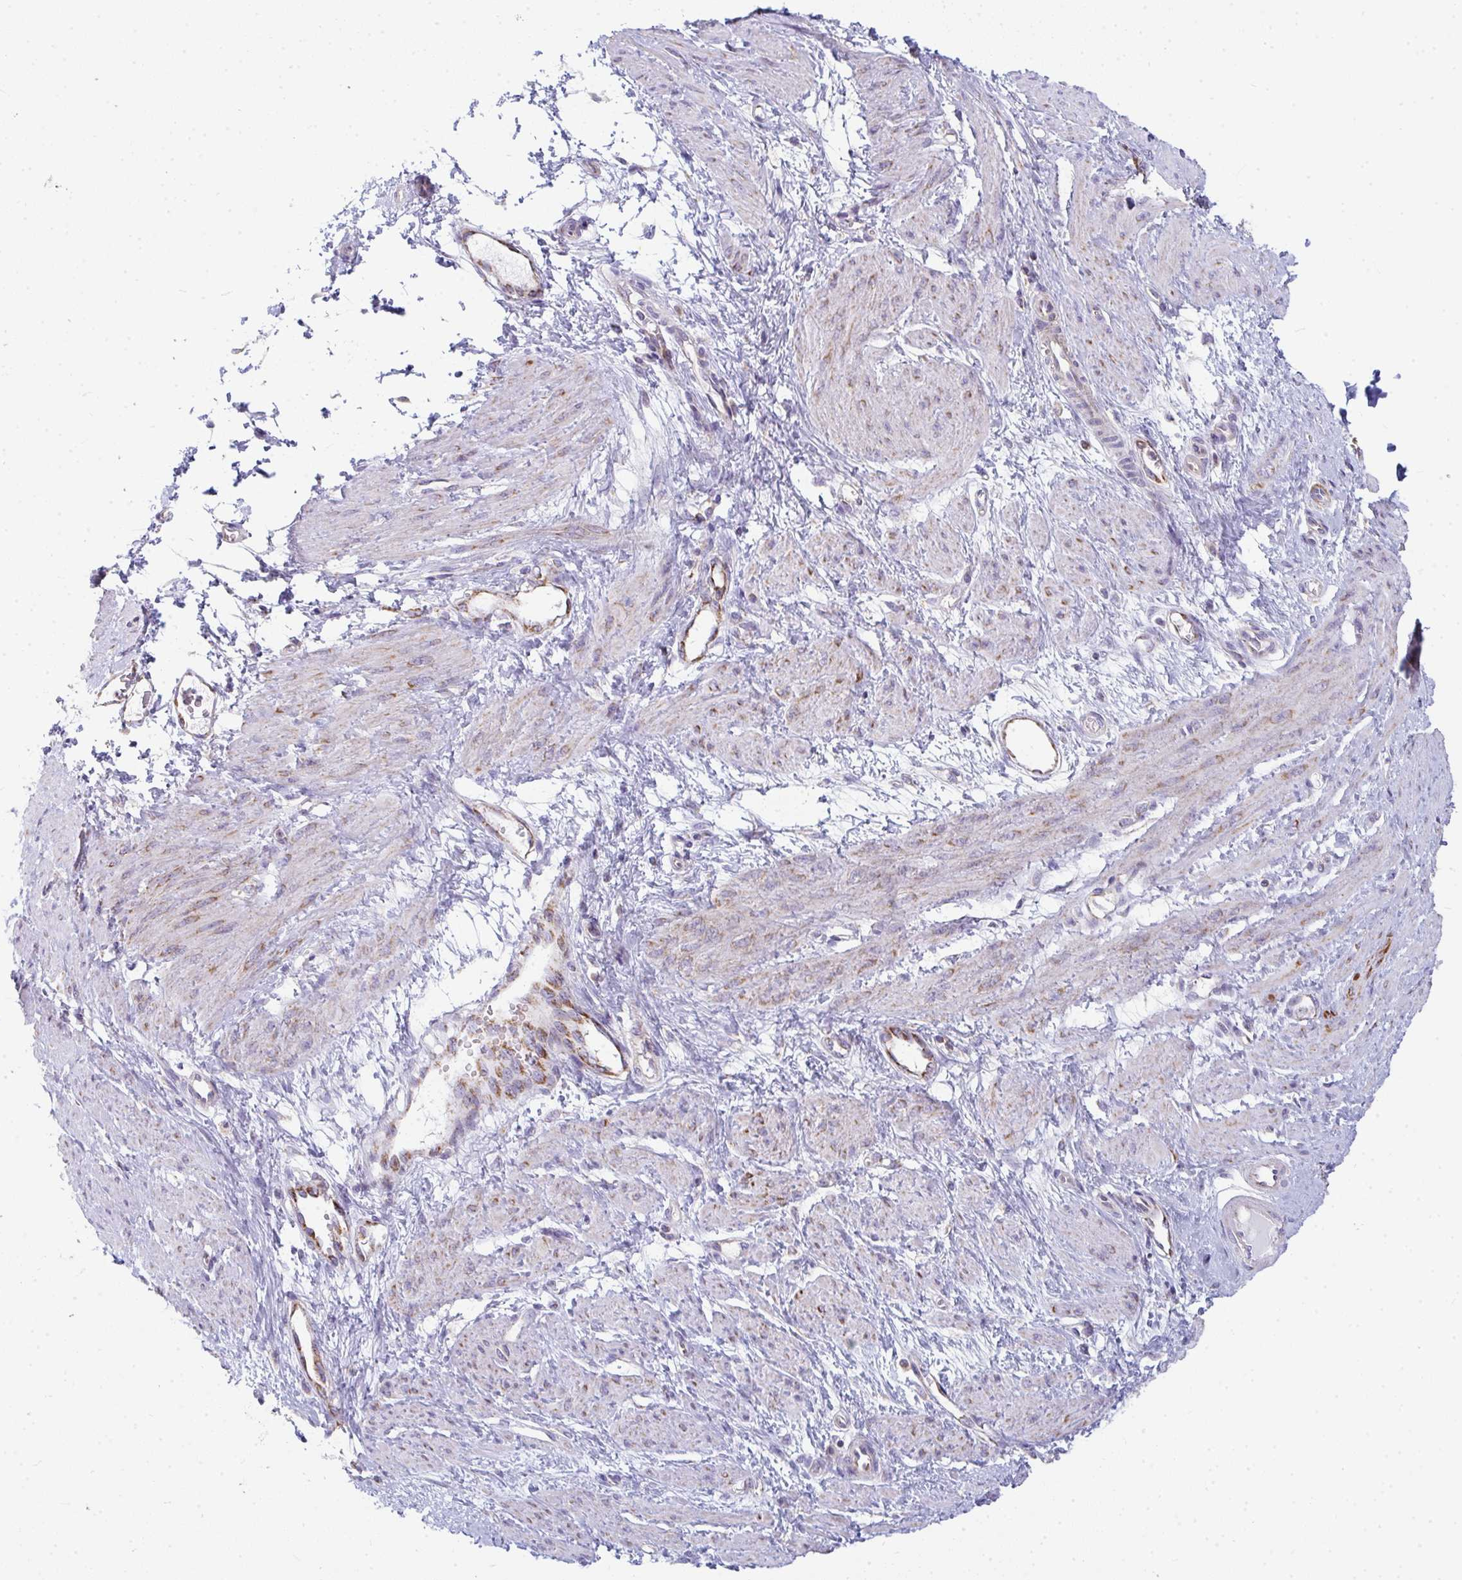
{"staining": {"intensity": "weak", "quantity": "<25%", "location": "cytoplasmic/membranous"}, "tissue": "smooth muscle", "cell_type": "Smooth muscle cells", "image_type": "normal", "snomed": [{"axis": "morphology", "description": "Normal tissue, NOS"}, {"axis": "topography", "description": "Smooth muscle"}, {"axis": "topography", "description": "Uterus"}], "caption": "Smooth muscle cells are negative for brown protein staining in benign smooth muscle. Brightfield microscopy of immunohistochemistry (IHC) stained with DAB (3,3'-diaminobenzidine) (brown) and hematoxylin (blue), captured at high magnification.", "gene": "FAHD1", "patient": {"sex": "female", "age": 39}}